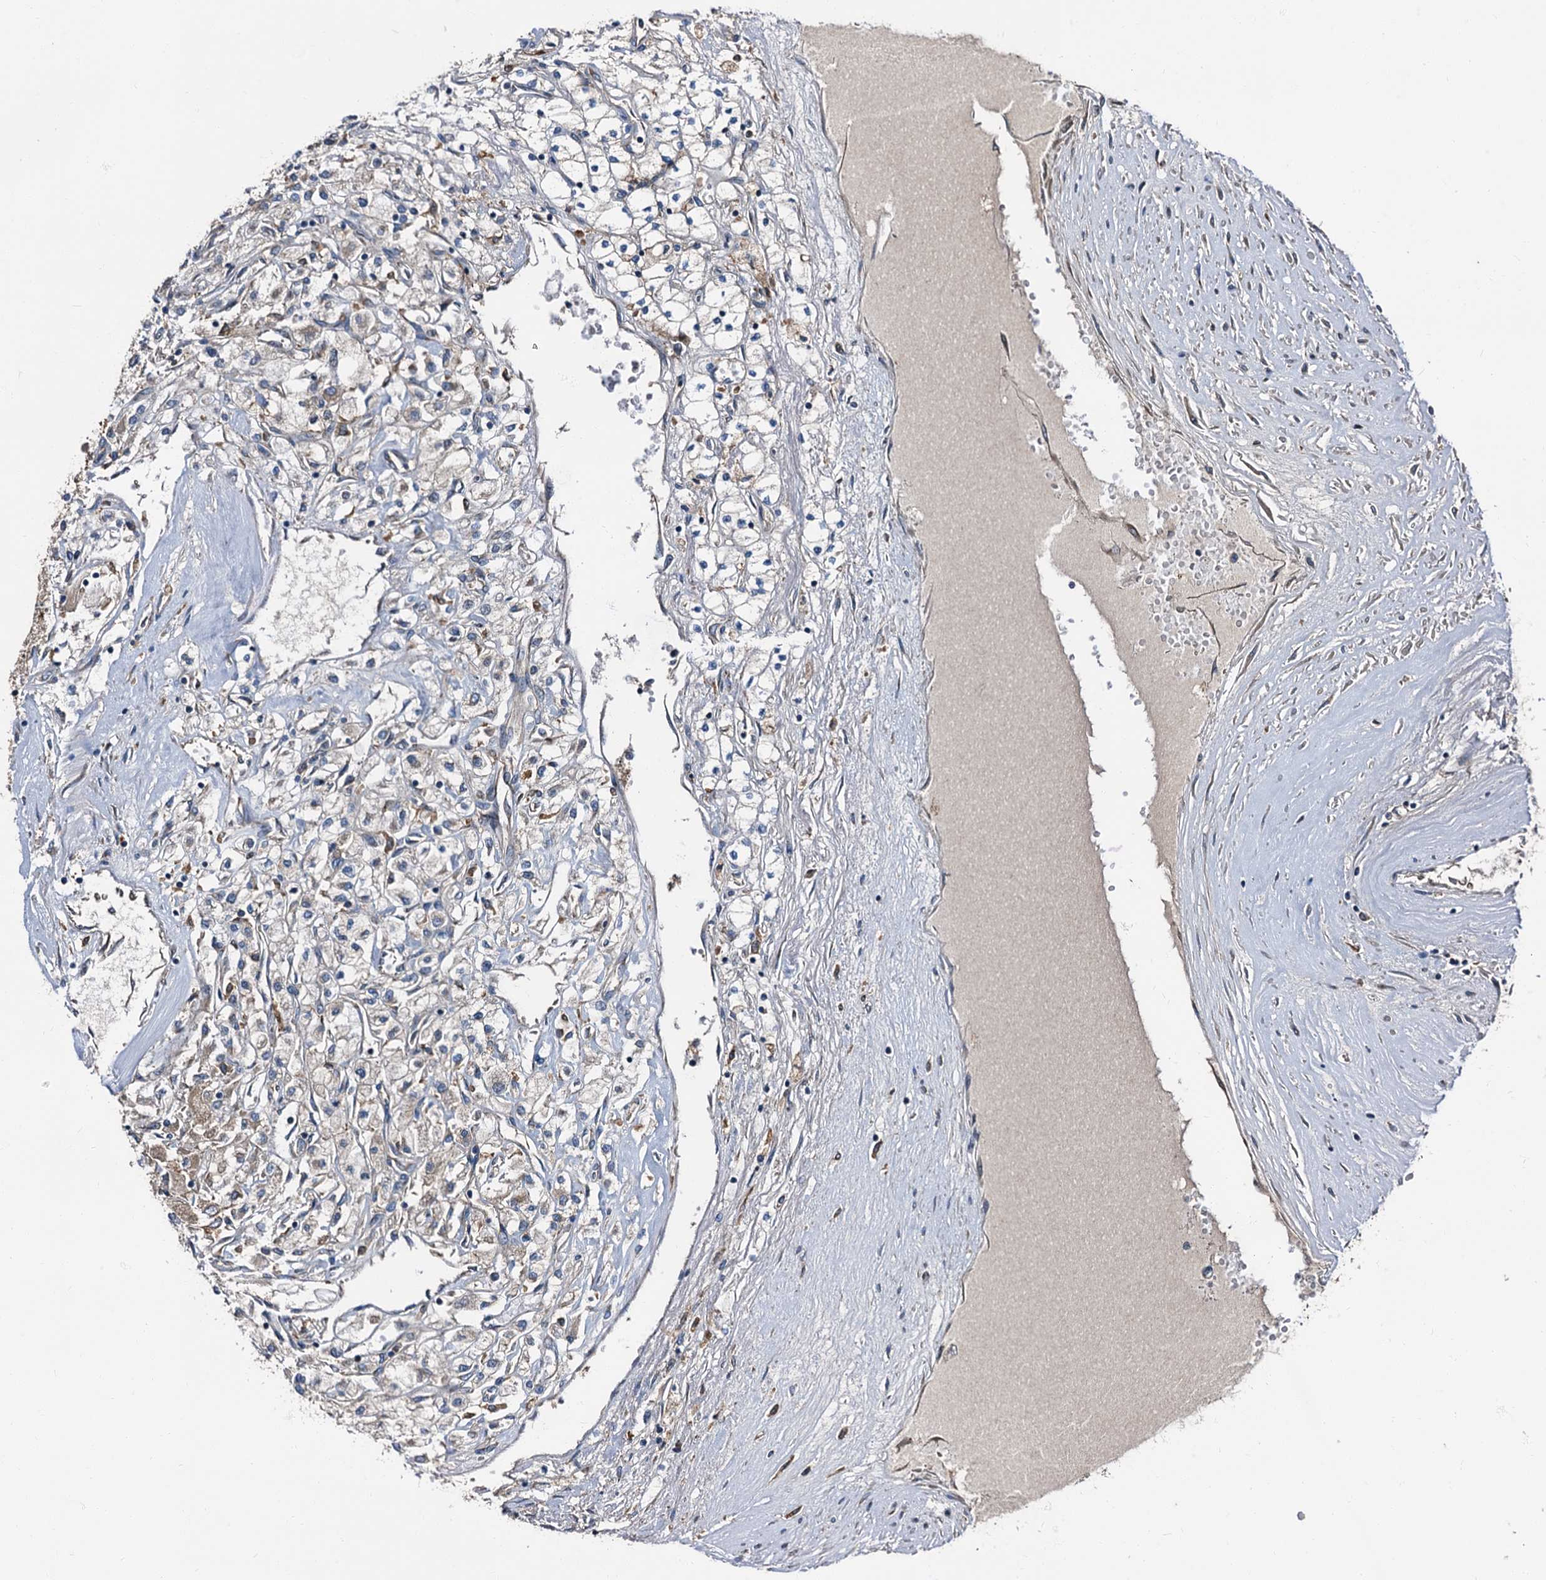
{"staining": {"intensity": "moderate", "quantity": "25%-75%", "location": "cytoplasmic/membranous"}, "tissue": "renal cancer", "cell_type": "Tumor cells", "image_type": "cancer", "snomed": [{"axis": "morphology", "description": "Adenocarcinoma, NOS"}, {"axis": "topography", "description": "Kidney"}], "caption": "Moderate cytoplasmic/membranous expression for a protein is seen in approximately 25%-75% of tumor cells of renal adenocarcinoma using immunohistochemistry (IHC).", "gene": "PEX5", "patient": {"sex": "male", "age": 80}}